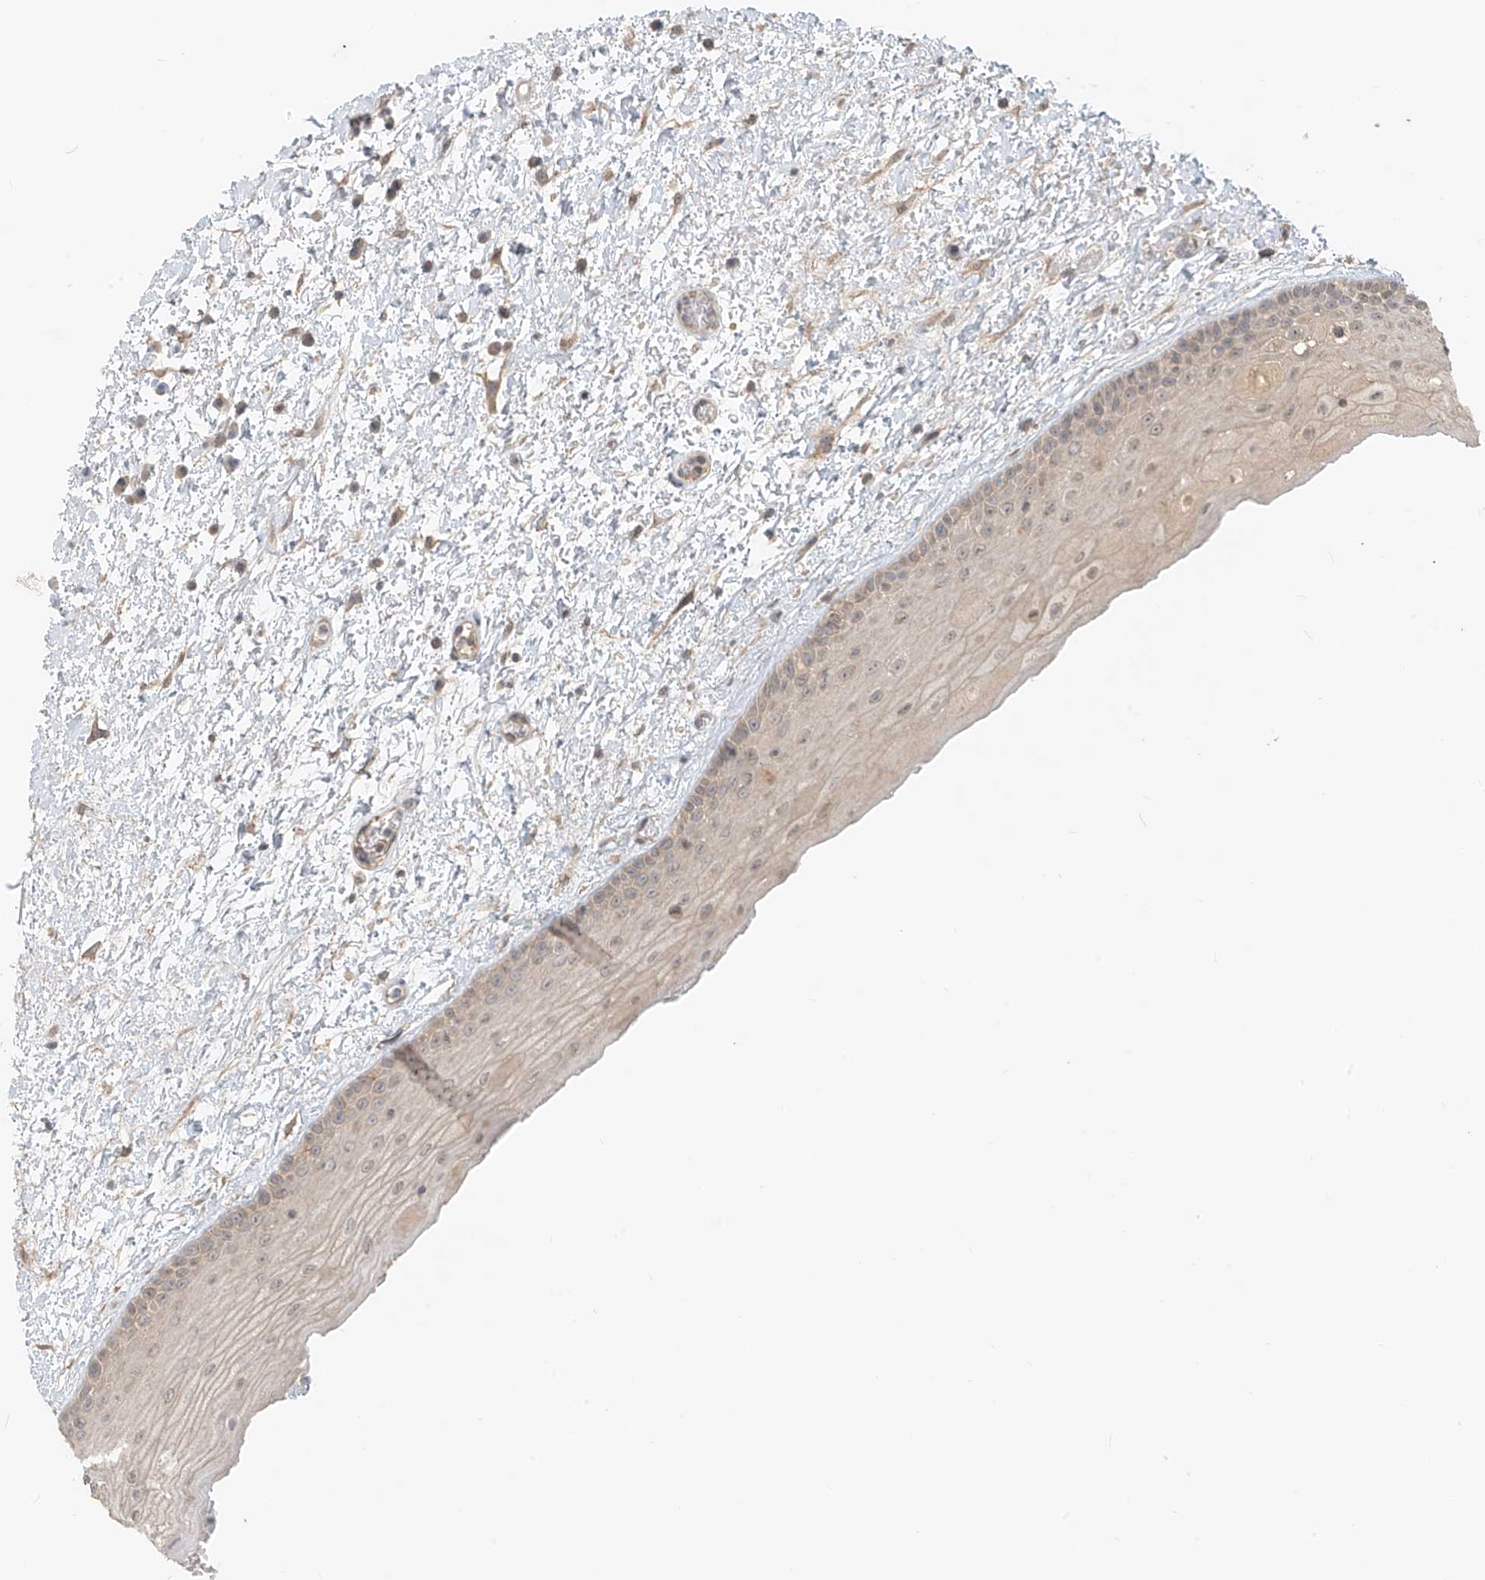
{"staining": {"intensity": "weak", "quantity": "25%-75%", "location": "cytoplasmic/membranous,nuclear"}, "tissue": "oral mucosa", "cell_type": "Squamous epithelial cells", "image_type": "normal", "snomed": [{"axis": "morphology", "description": "Normal tissue, NOS"}, {"axis": "topography", "description": "Oral tissue"}], "caption": "A brown stain shows weak cytoplasmic/membranous,nuclear positivity of a protein in squamous epithelial cells of unremarkable oral mucosa. (brown staining indicates protein expression, while blue staining denotes nuclei).", "gene": "ABCD1", "patient": {"sex": "female", "age": 76}}